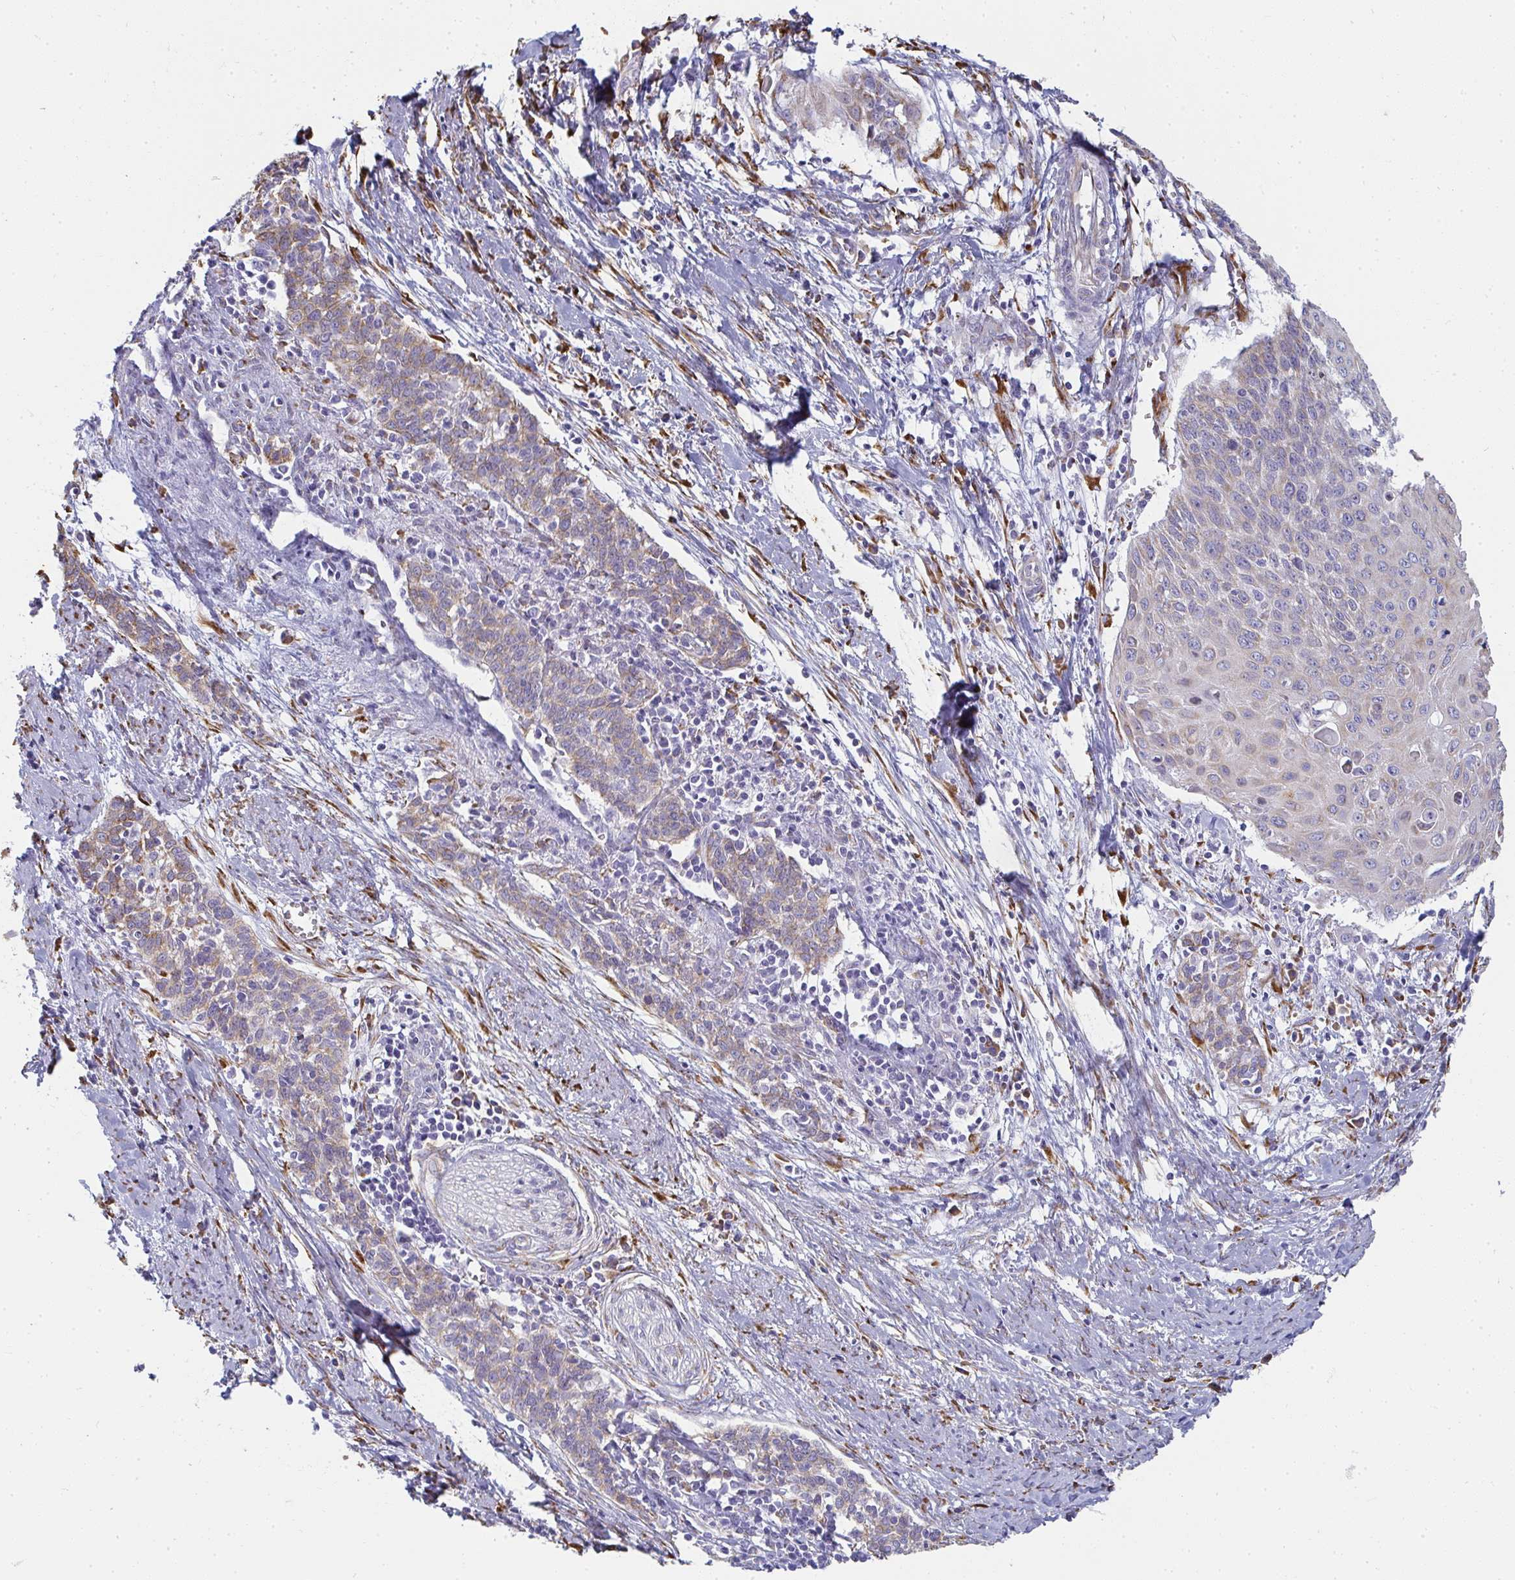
{"staining": {"intensity": "moderate", "quantity": "25%-75%", "location": "cytoplasmic/membranous"}, "tissue": "cervical cancer", "cell_type": "Tumor cells", "image_type": "cancer", "snomed": [{"axis": "morphology", "description": "Squamous cell carcinoma, NOS"}, {"axis": "topography", "description": "Cervix"}], "caption": "Immunohistochemistry staining of cervical cancer, which displays medium levels of moderate cytoplasmic/membranous staining in approximately 25%-75% of tumor cells indicating moderate cytoplasmic/membranous protein positivity. The staining was performed using DAB (3,3'-diaminobenzidine) (brown) for protein detection and nuclei were counterstained in hematoxylin (blue).", "gene": "SHROOM1", "patient": {"sex": "female", "age": 39}}